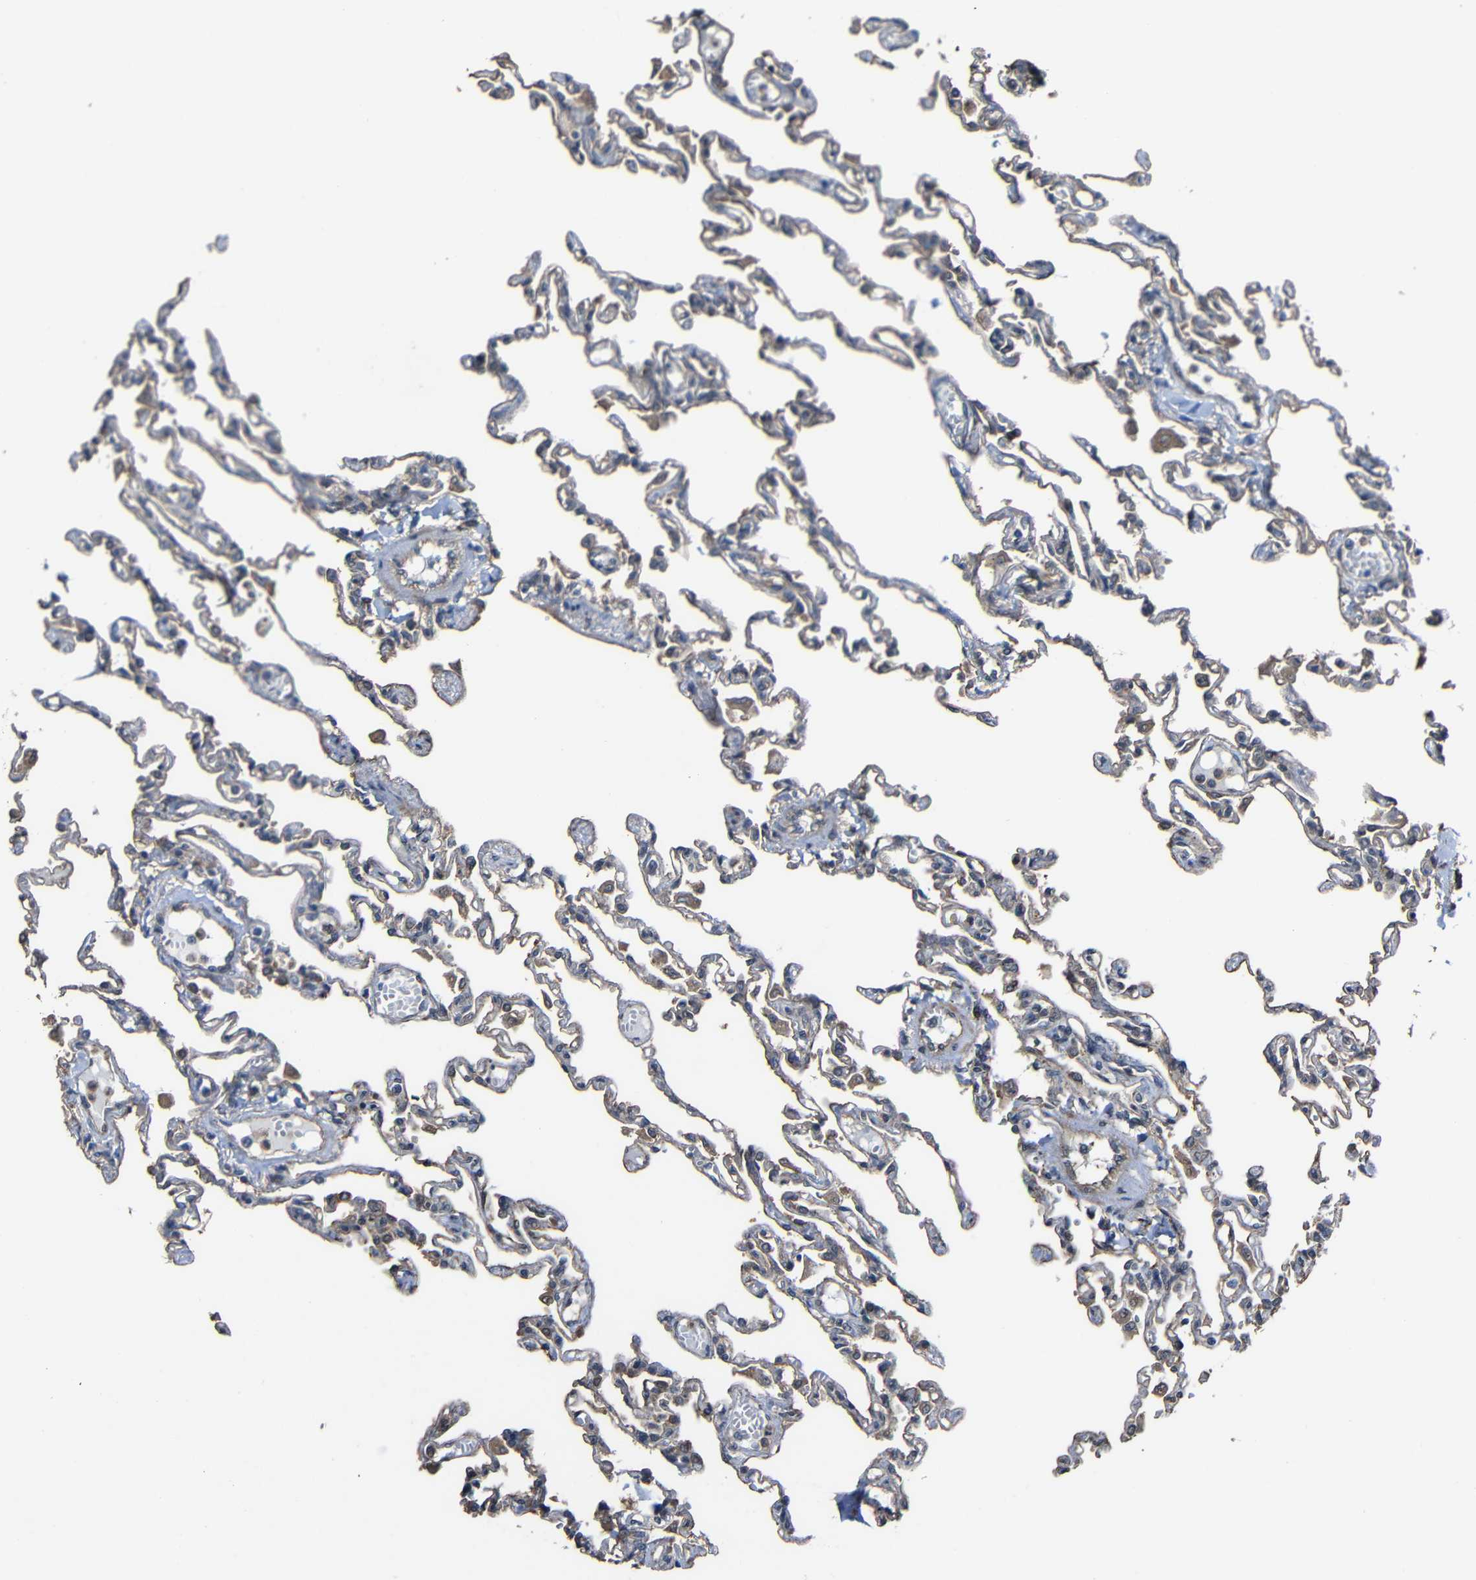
{"staining": {"intensity": "moderate", "quantity": ">75%", "location": "cytoplasmic/membranous"}, "tissue": "lung", "cell_type": "Alveolar cells", "image_type": "normal", "snomed": [{"axis": "morphology", "description": "Normal tissue, NOS"}, {"axis": "topography", "description": "Lung"}], "caption": "High-power microscopy captured an IHC image of benign lung, revealing moderate cytoplasmic/membranous positivity in approximately >75% of alveolar cells. The protein of interest is stained brown, and the nuclei are stained in blue (DAB (3,3'-diaminobenzidine) IHC with brightfield microscopy, high magnification).", "gene": "CHST9", "patient": {"sex": "male", "age": 21}}